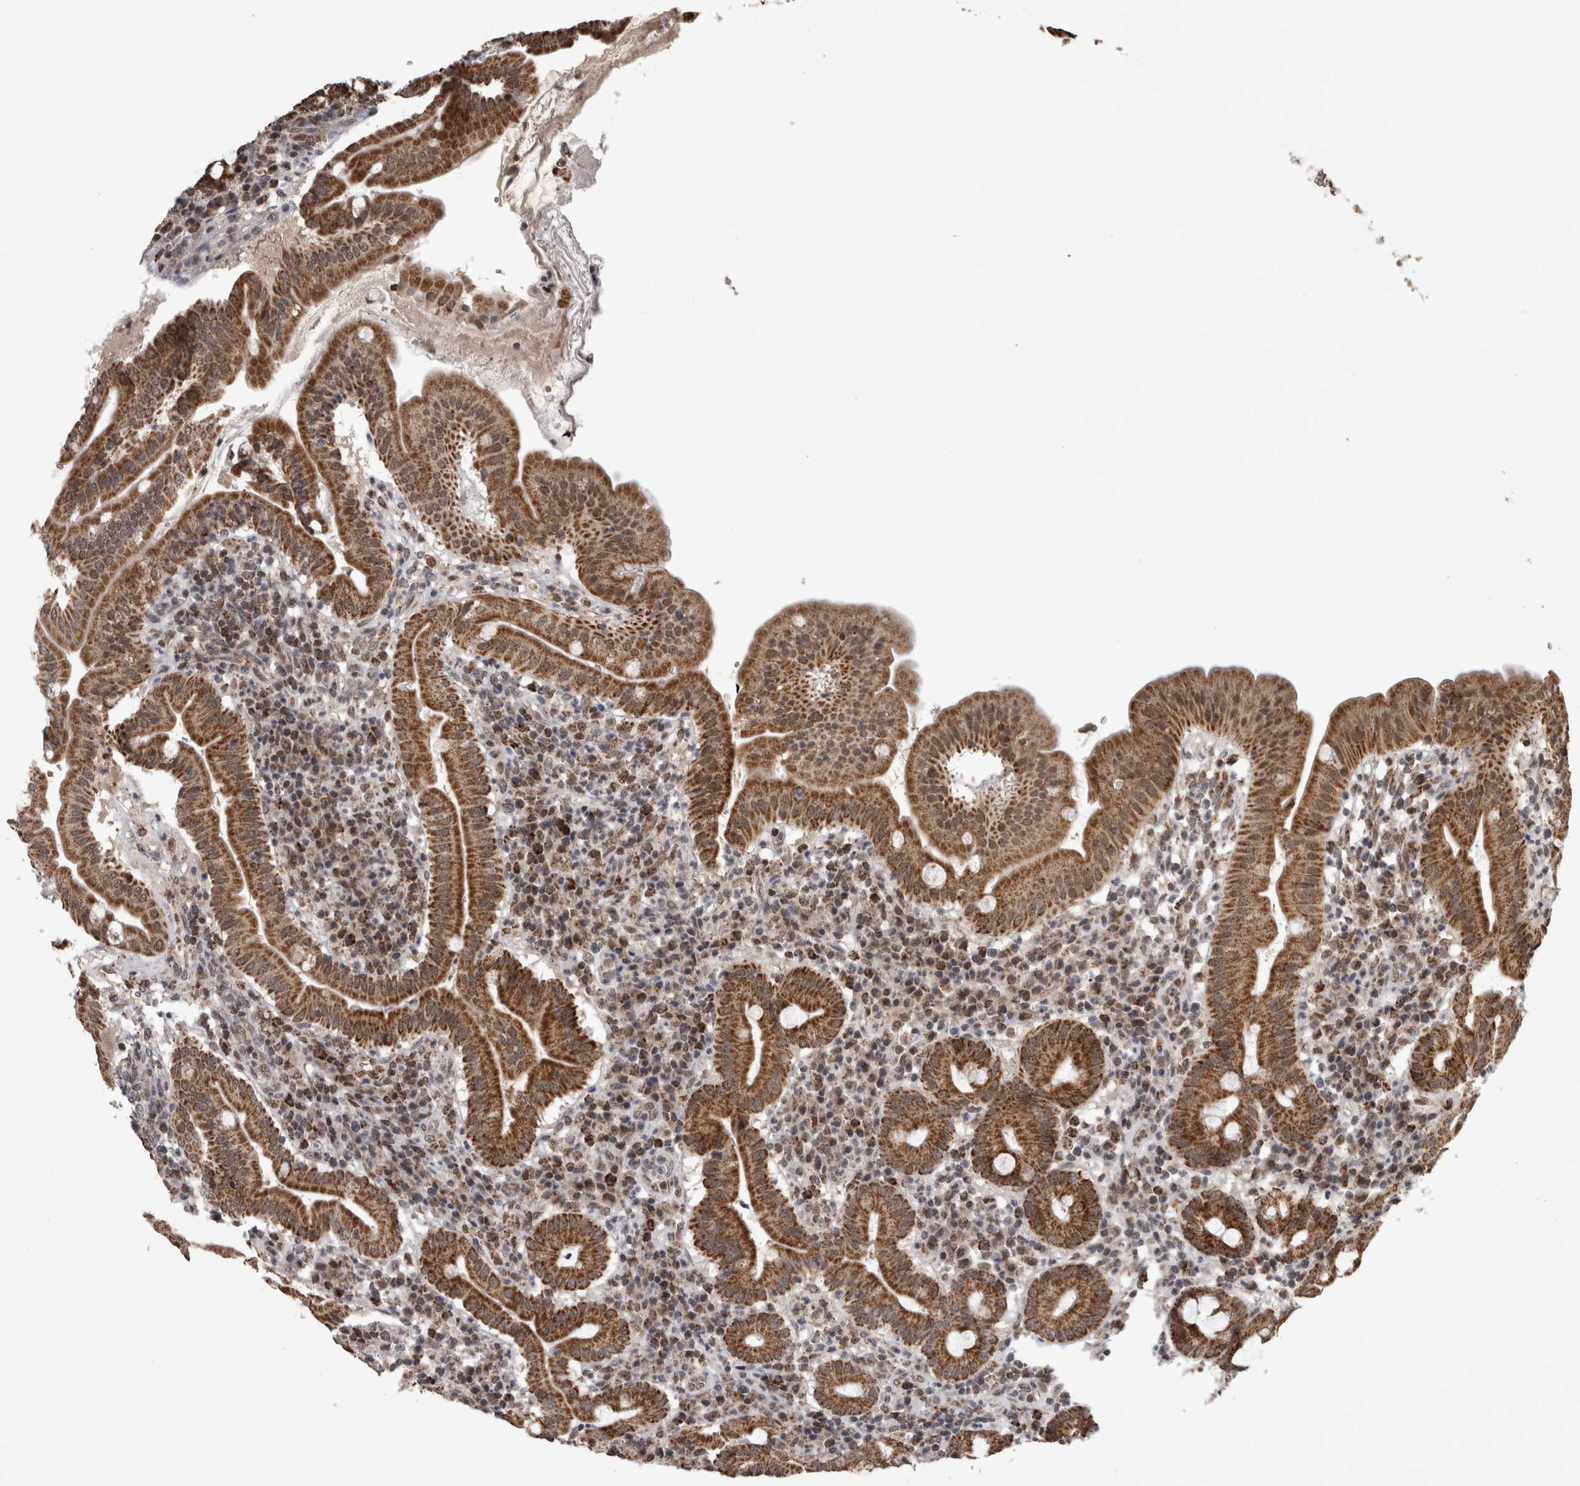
{"staining": {"intensity": "strong", "quantity": ">75%", "location": "cytoplasmic/membranous"}, "tissue": "duodenum", "cell_type": "Glandular cells", "image_type": "normal", "snomed": [{"axis": "morphology", "description": "Normal tissue, NOS"}, {"axis": "topography", "description": "Duodenum"}], "caption": "This is an image of immunohistochemistry staining of normal duodenum, which shows strong positivity in the cytoplasmic/membranous of glandular cells.", "gene": "OR2K2", "patient": {"sex": "male", "age": 50}}